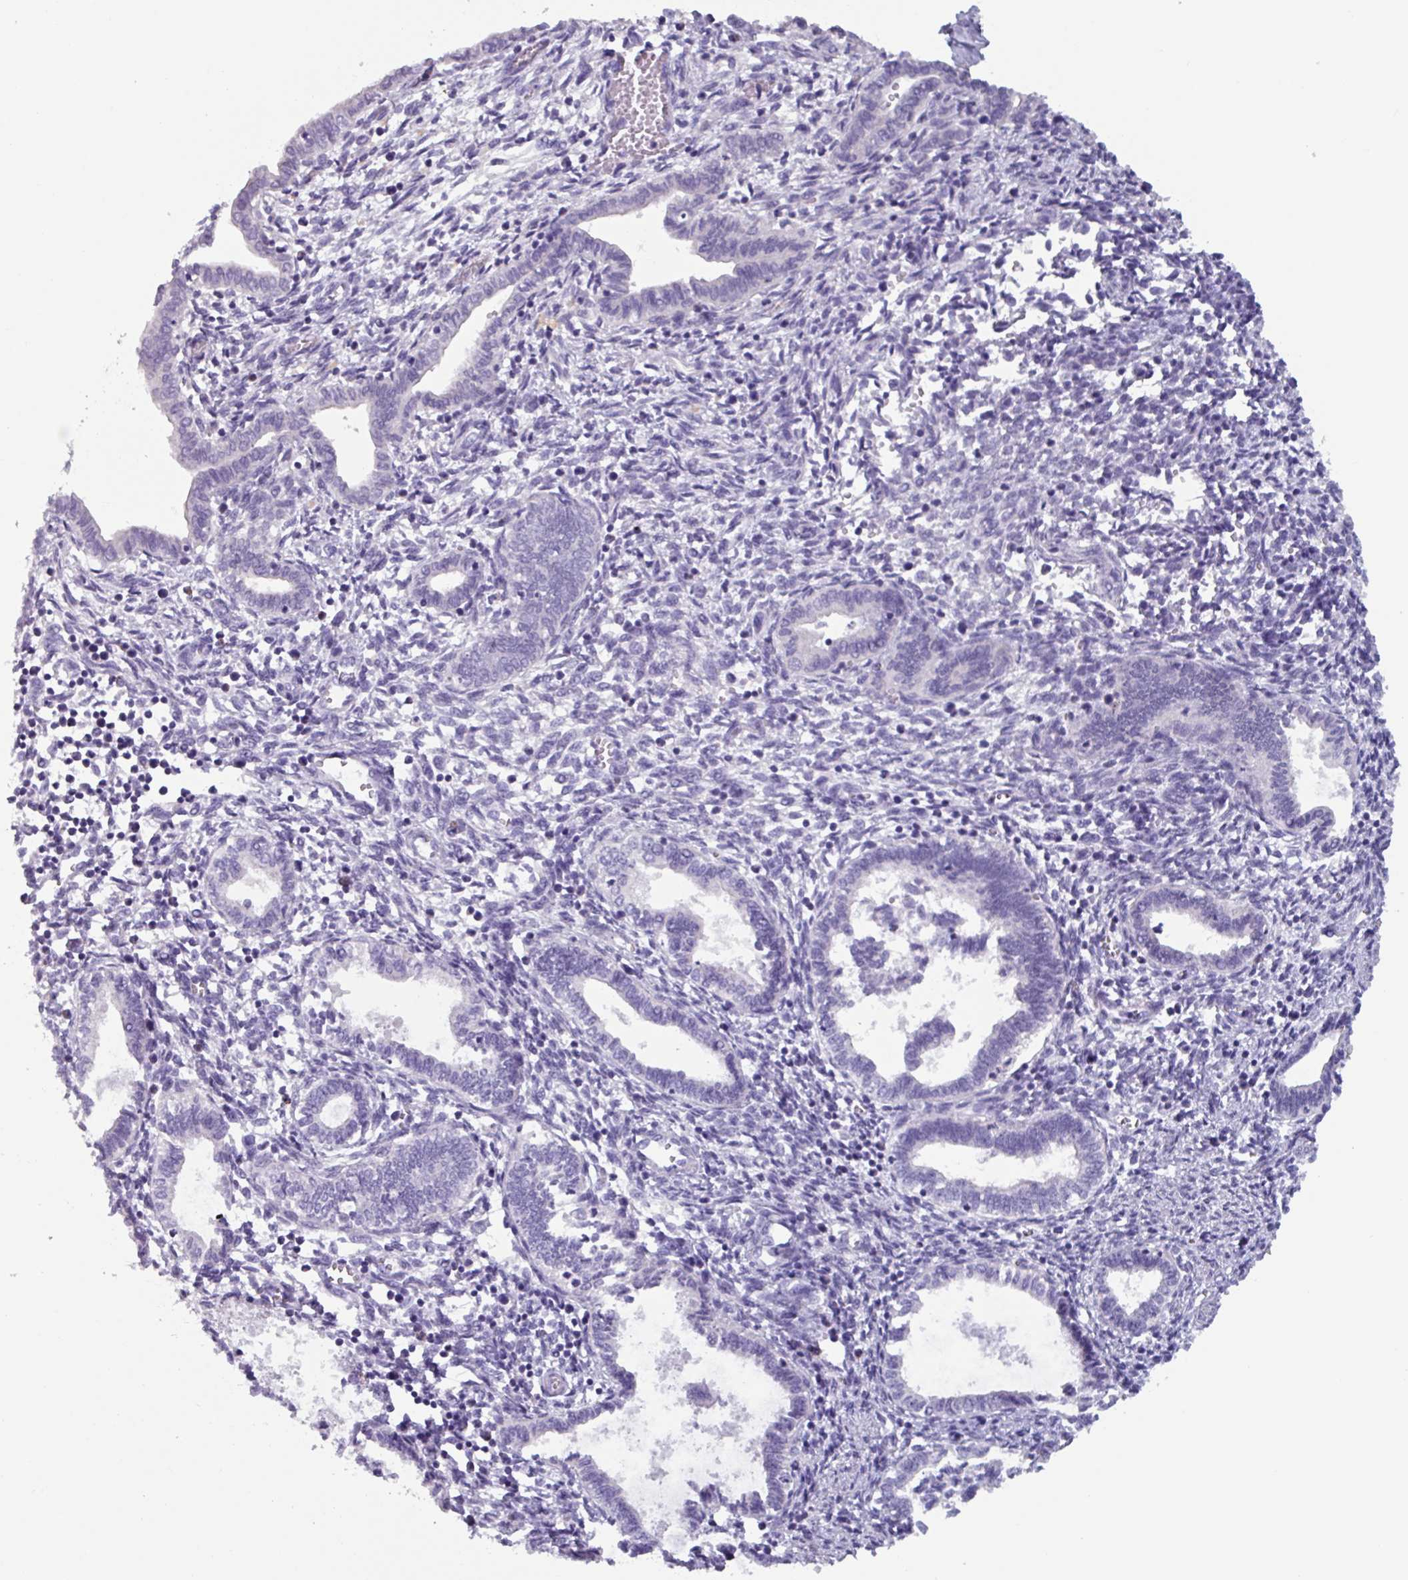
{"staining": {"intensity": "negative", "quantity": "none", "location": "none"}, "tissue": "endometrium", "cell_type": "Cells in endometrial stroma", "image_type": "normal", "snomed": [{"axis": "morphology", "description": "Normal tissue, NOS"}, {"axis": "topography", "description": "Endometrium"}], "caption": "Cells in endometrial stroma are negative for protein expression in unremarkable human endometrium. (DAB (3,3'-diaminobenzidine) IHC visualized using brightfield microscopy, high magnification).", "gene": "OR2T10", "patient": {"sex": "female", "age": 37}}